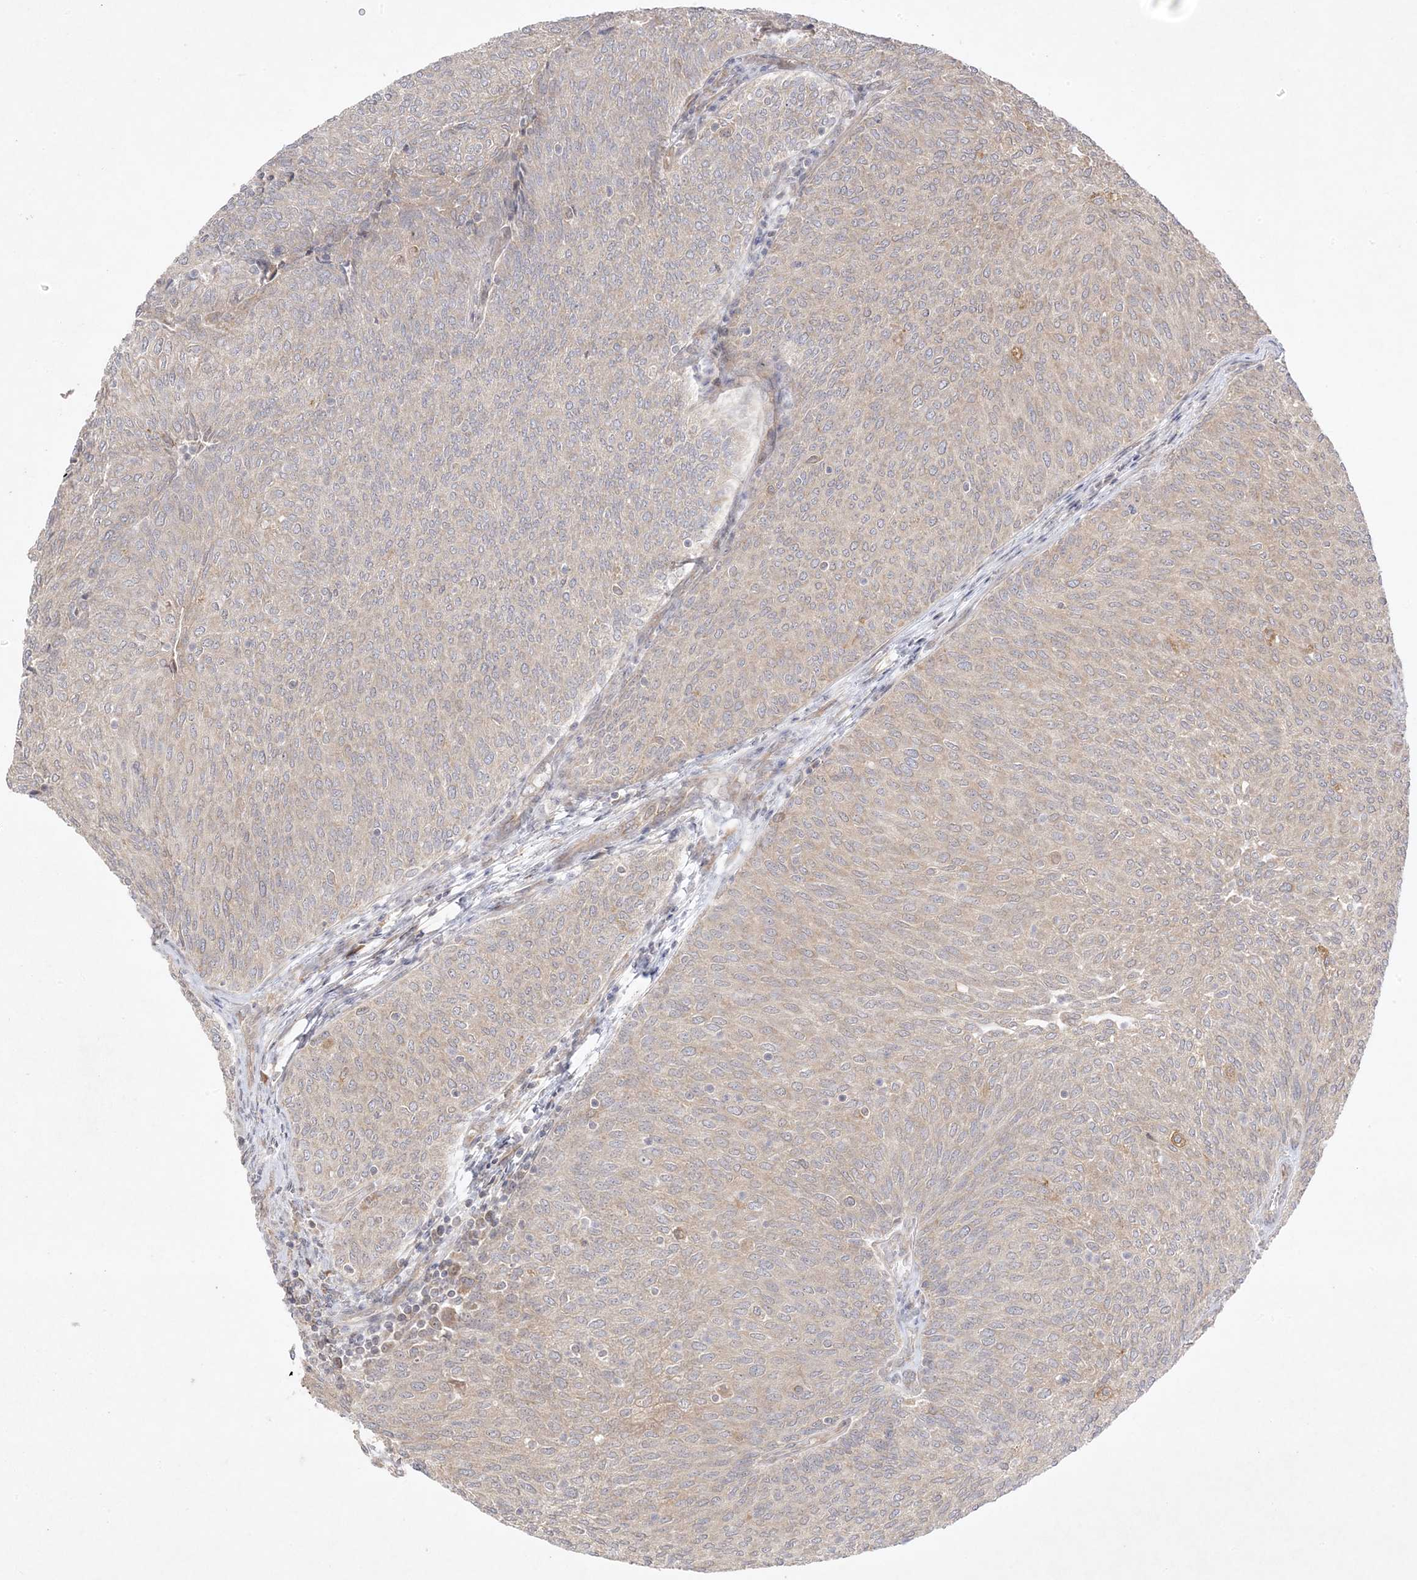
{"staining": {"intensity": "weak", "quantity": "<25%", "location": "cytoplasmic/membranous"}, "tissue": "urothelial cancer", "cell_type": "Tumor cells", "image_type": "cancer", "snomed": [{"axis": "morphology", "description": "Urothelial carcinoma, Low grade"}, {"axis": "topography", "description": "Urinary bladder"}], "caption": "Urothelial cancer was stained to show a protein in brown. There is no significant staining in tumor cells. (Brightfield microscopy of DAB (3,3'-diaminobenzidine) immunohistochemistry (IHC) at high magnification).", "gene": "C2CD2", "patient": {"sex": "female", "age": 79}}